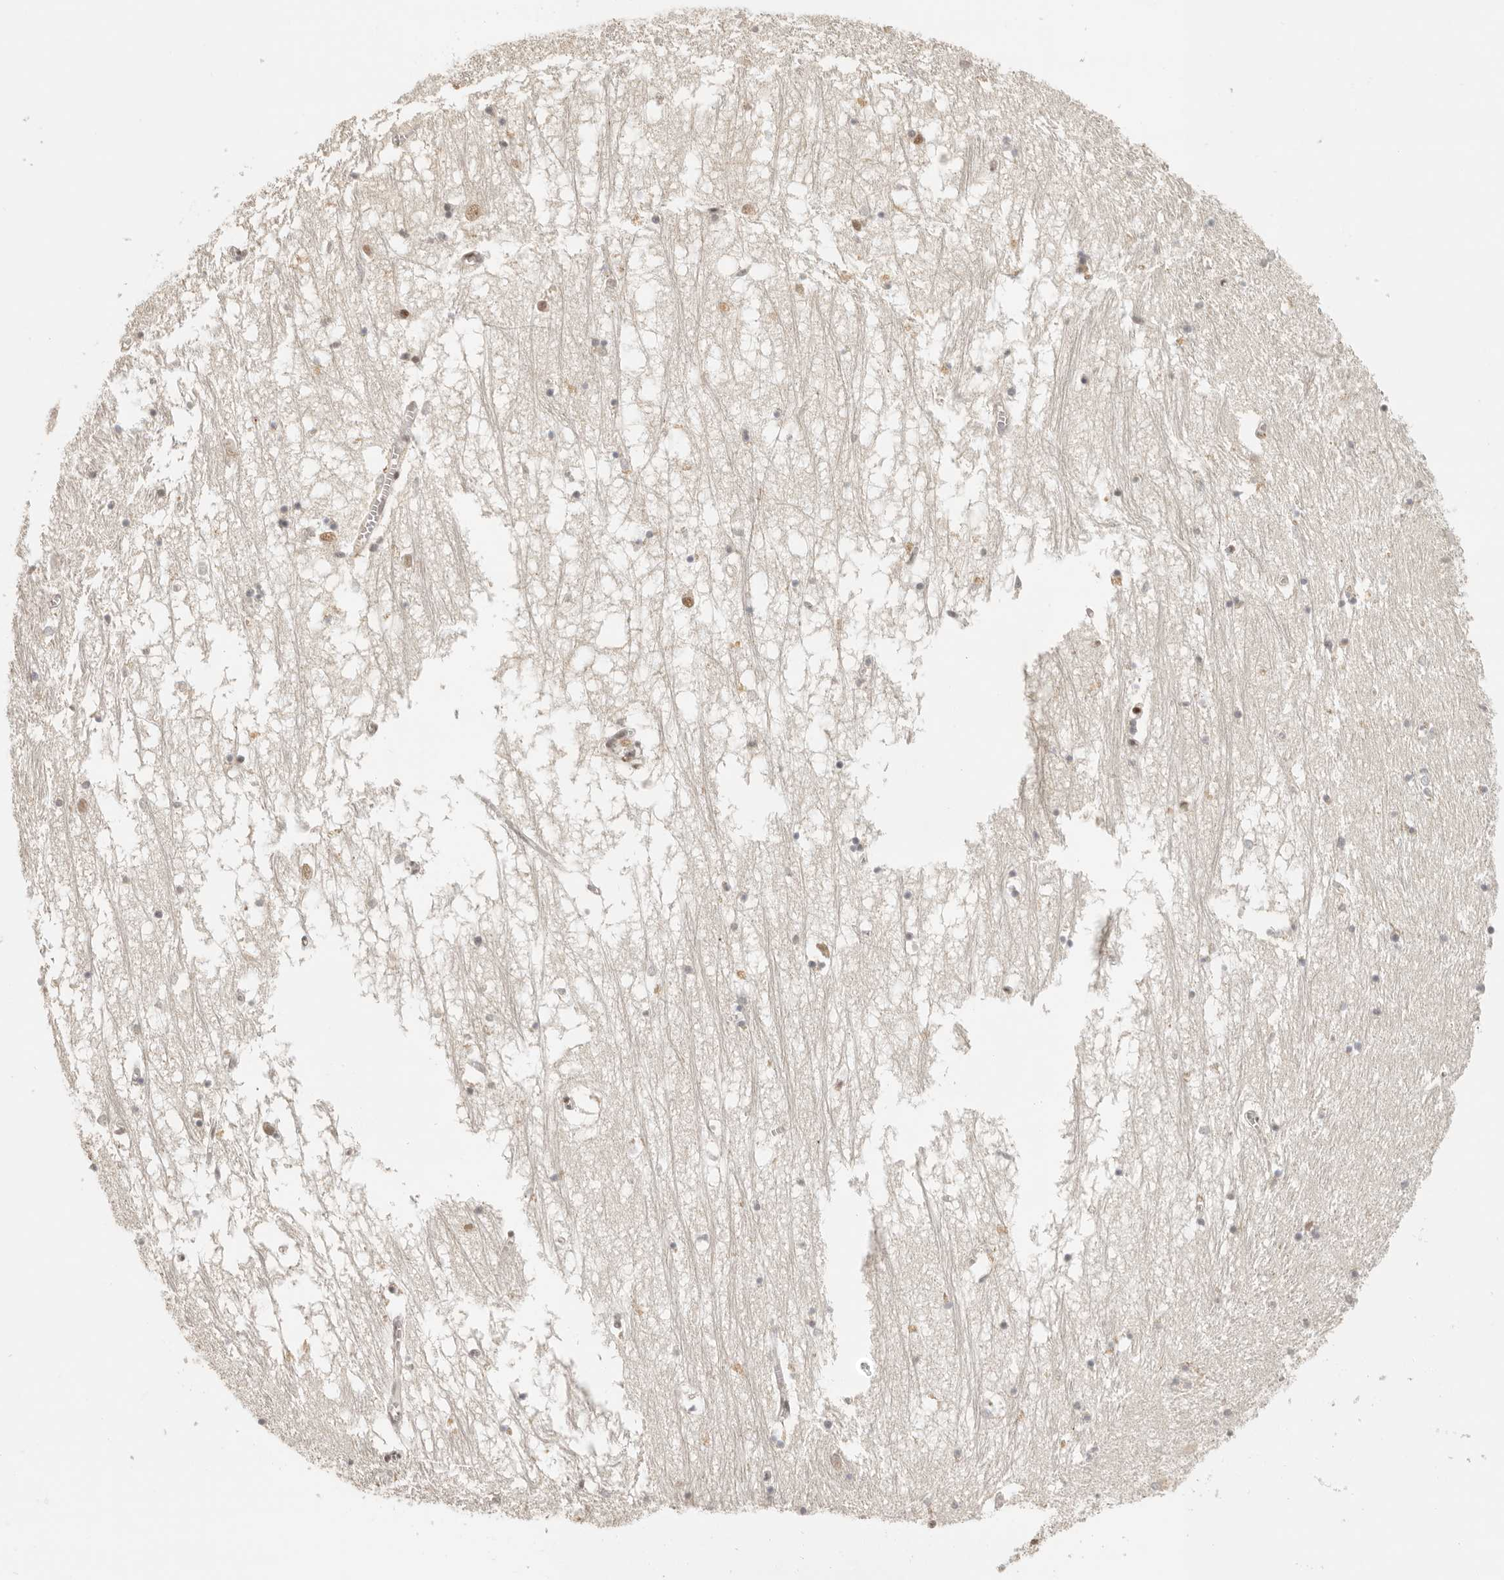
{"staining": {"intensity": "moderate", "quantity": ">75%", "location": "nuclear"}, "tissue": "hippocampus", "cell_type": "Glial cells", "image_type": "normal", "snomed": [{"axis": "morphology", "description": "Normal tissue, NOS"}, {"axis": "topography", "description": "Hippocampus"}], "caption": "A histopathology image showing moderate nuclear positivity in approximately >75% of glial cells in normal hippocampus, as visualized by brown immunohistochemical staining.", "gene": "GPBP1L1", "patient": {"sex": "male", "age": 70}}